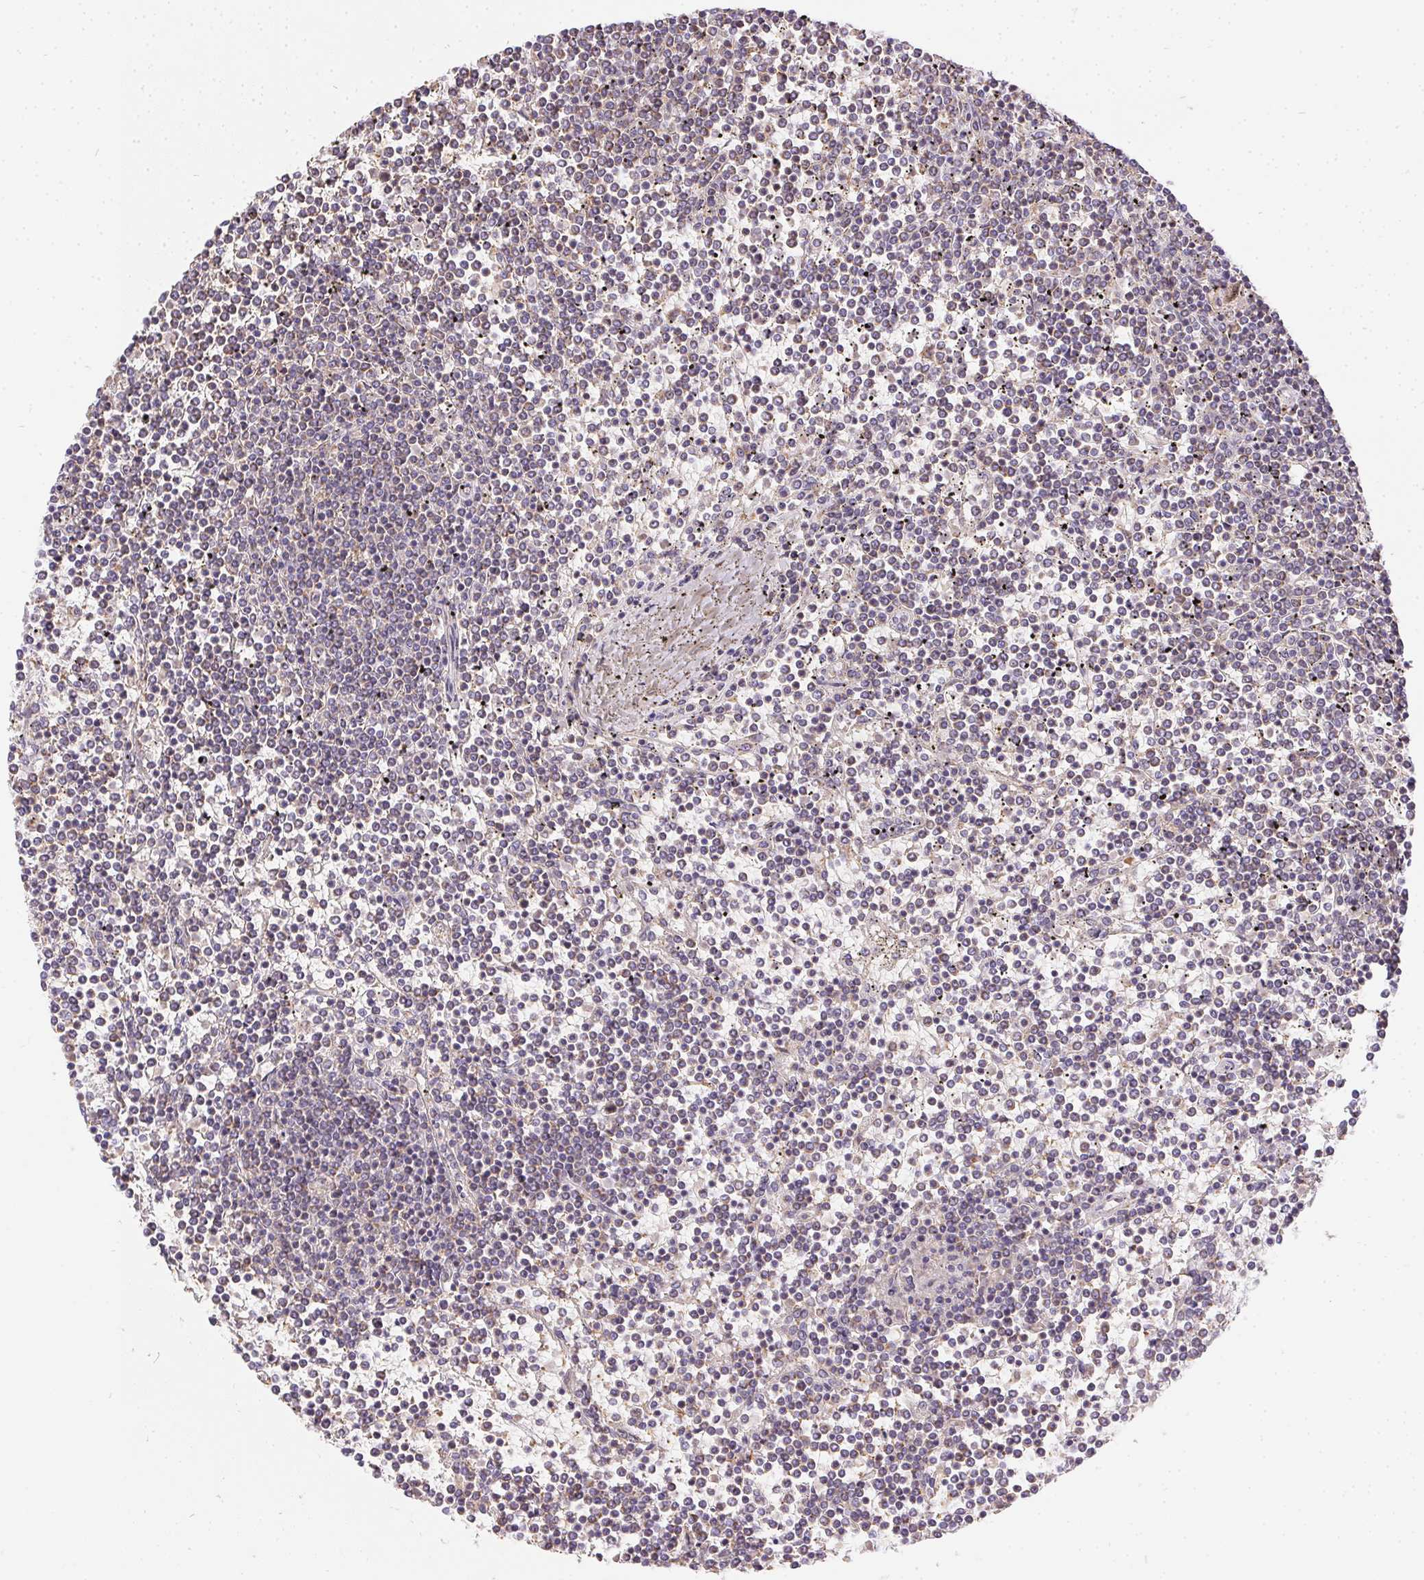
{"staining": {"intensity": "negative", "quantity": "none", "location": "none"}, "tissue": "lymphoma", "cell_type": "Tumor cells", "image_type": "cancer", "snomed": [{"axis": "morphology", "description": "Malignant lymphoma, non-Hodgkin's type, Low grade"}, {"axis": "topography", "description": "Spleen"}], "caption": "Immunohistochemistry image of low-grade malignant lymphoma, non-Hodgkin's type stained for a protein (brown), which reveals no positivity in tumor cells. (Brightfield microscopy of DAB immunohistochemistry (IHC) at high magnification).", "gene": "REV3L", "patient": {"sex": "female", "age": 19}}